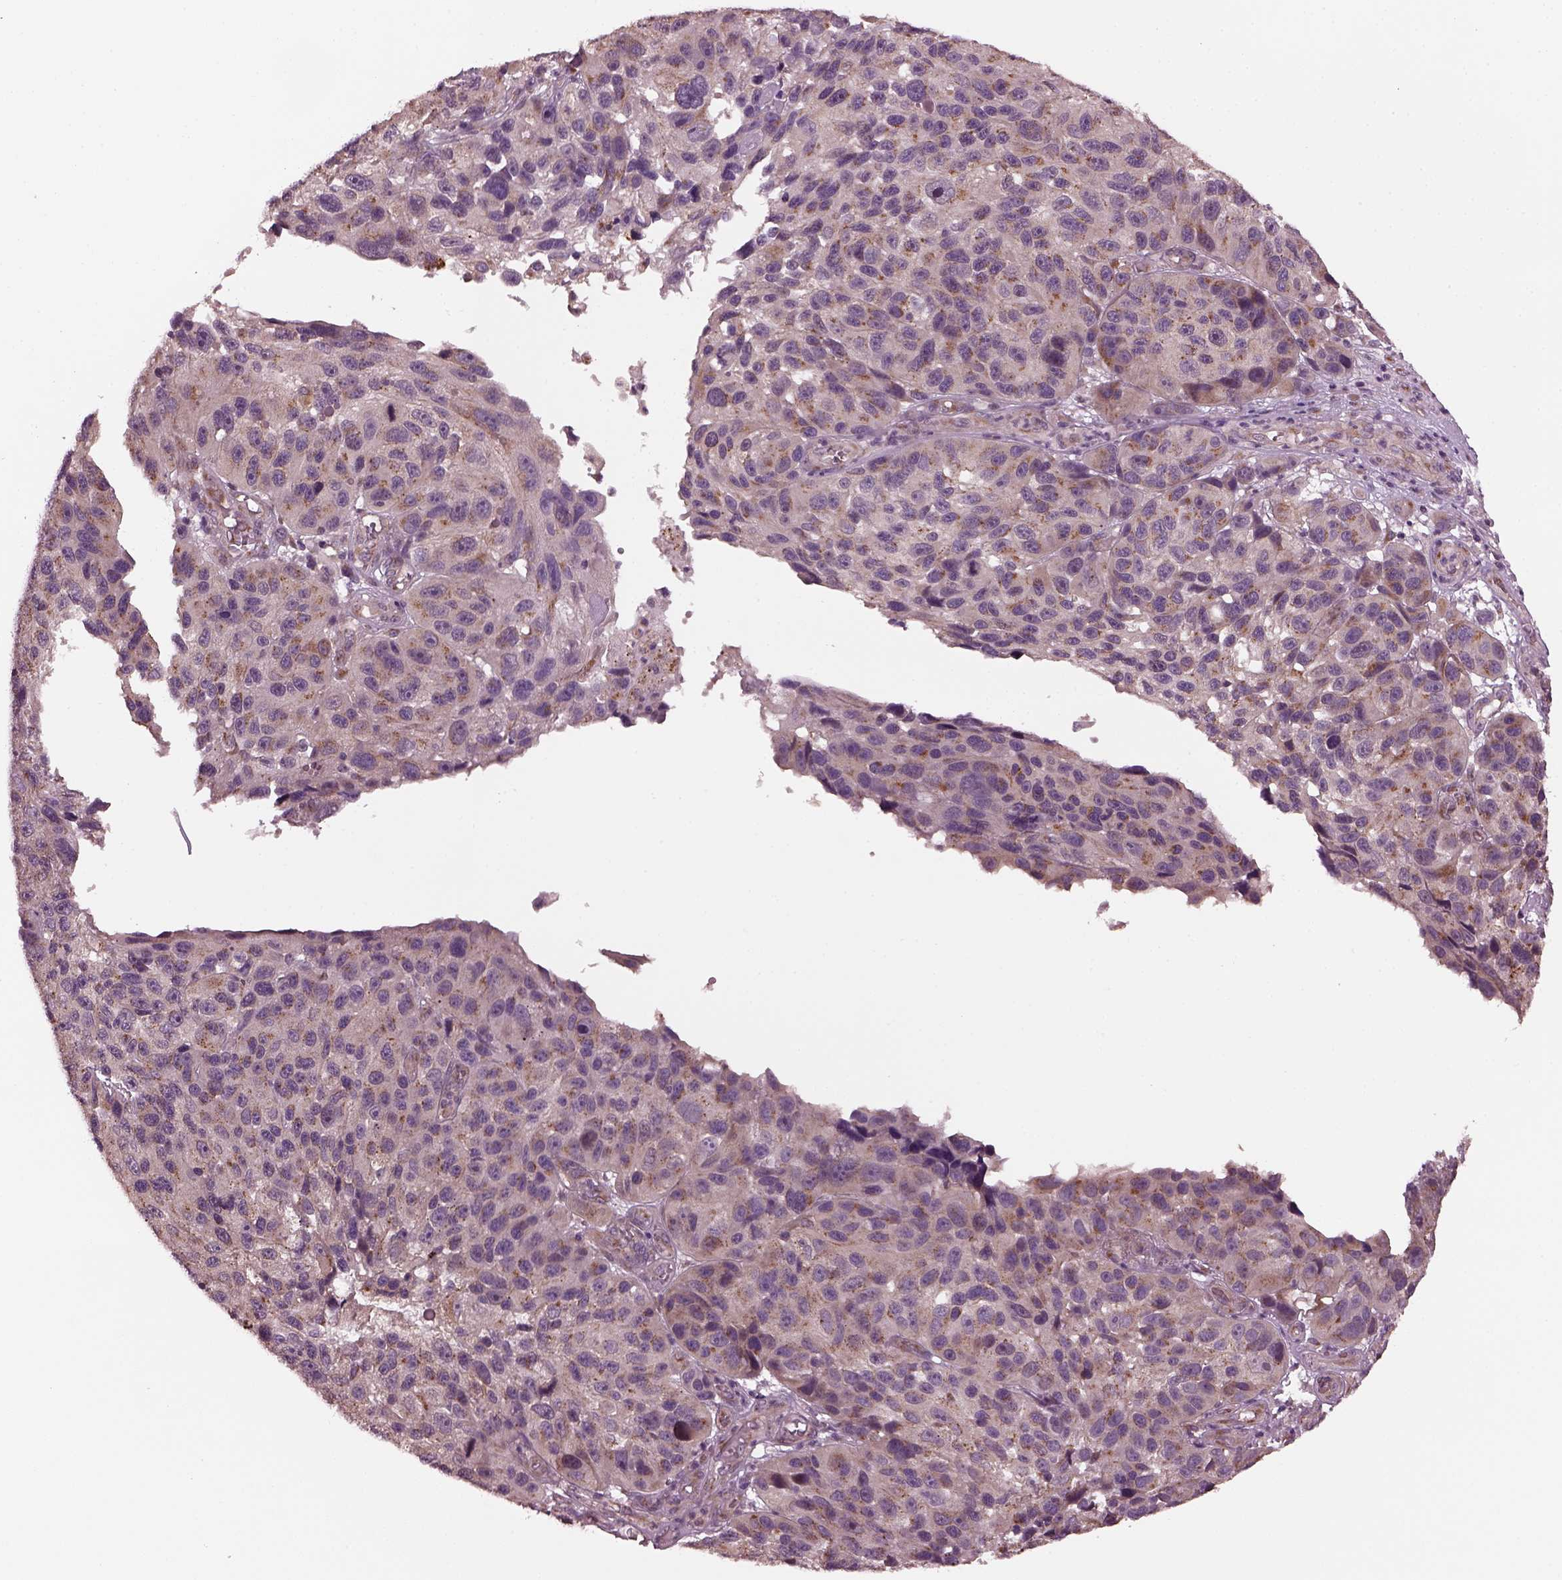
{"staining": {"intensity": "moderate", "quantity": "<25%", "location": "cytoplasmic/membranous"}, "tissue": "melanoma", "cell_type": "Tumor cells", "image_type": "cancer", "snomed": [{"axis": "morphology", "description": "Malignant melanoma, NOS"}, {"axis": "topography", "description": "Skin"}], "caption": "Melanoma stained with a brown dye reveals moderate cytoplasmic/membranous positive expression in approximately <25% of tumor cells.", "gene": "RUFY3", "patient": {"sex": "male", "age": 53}}